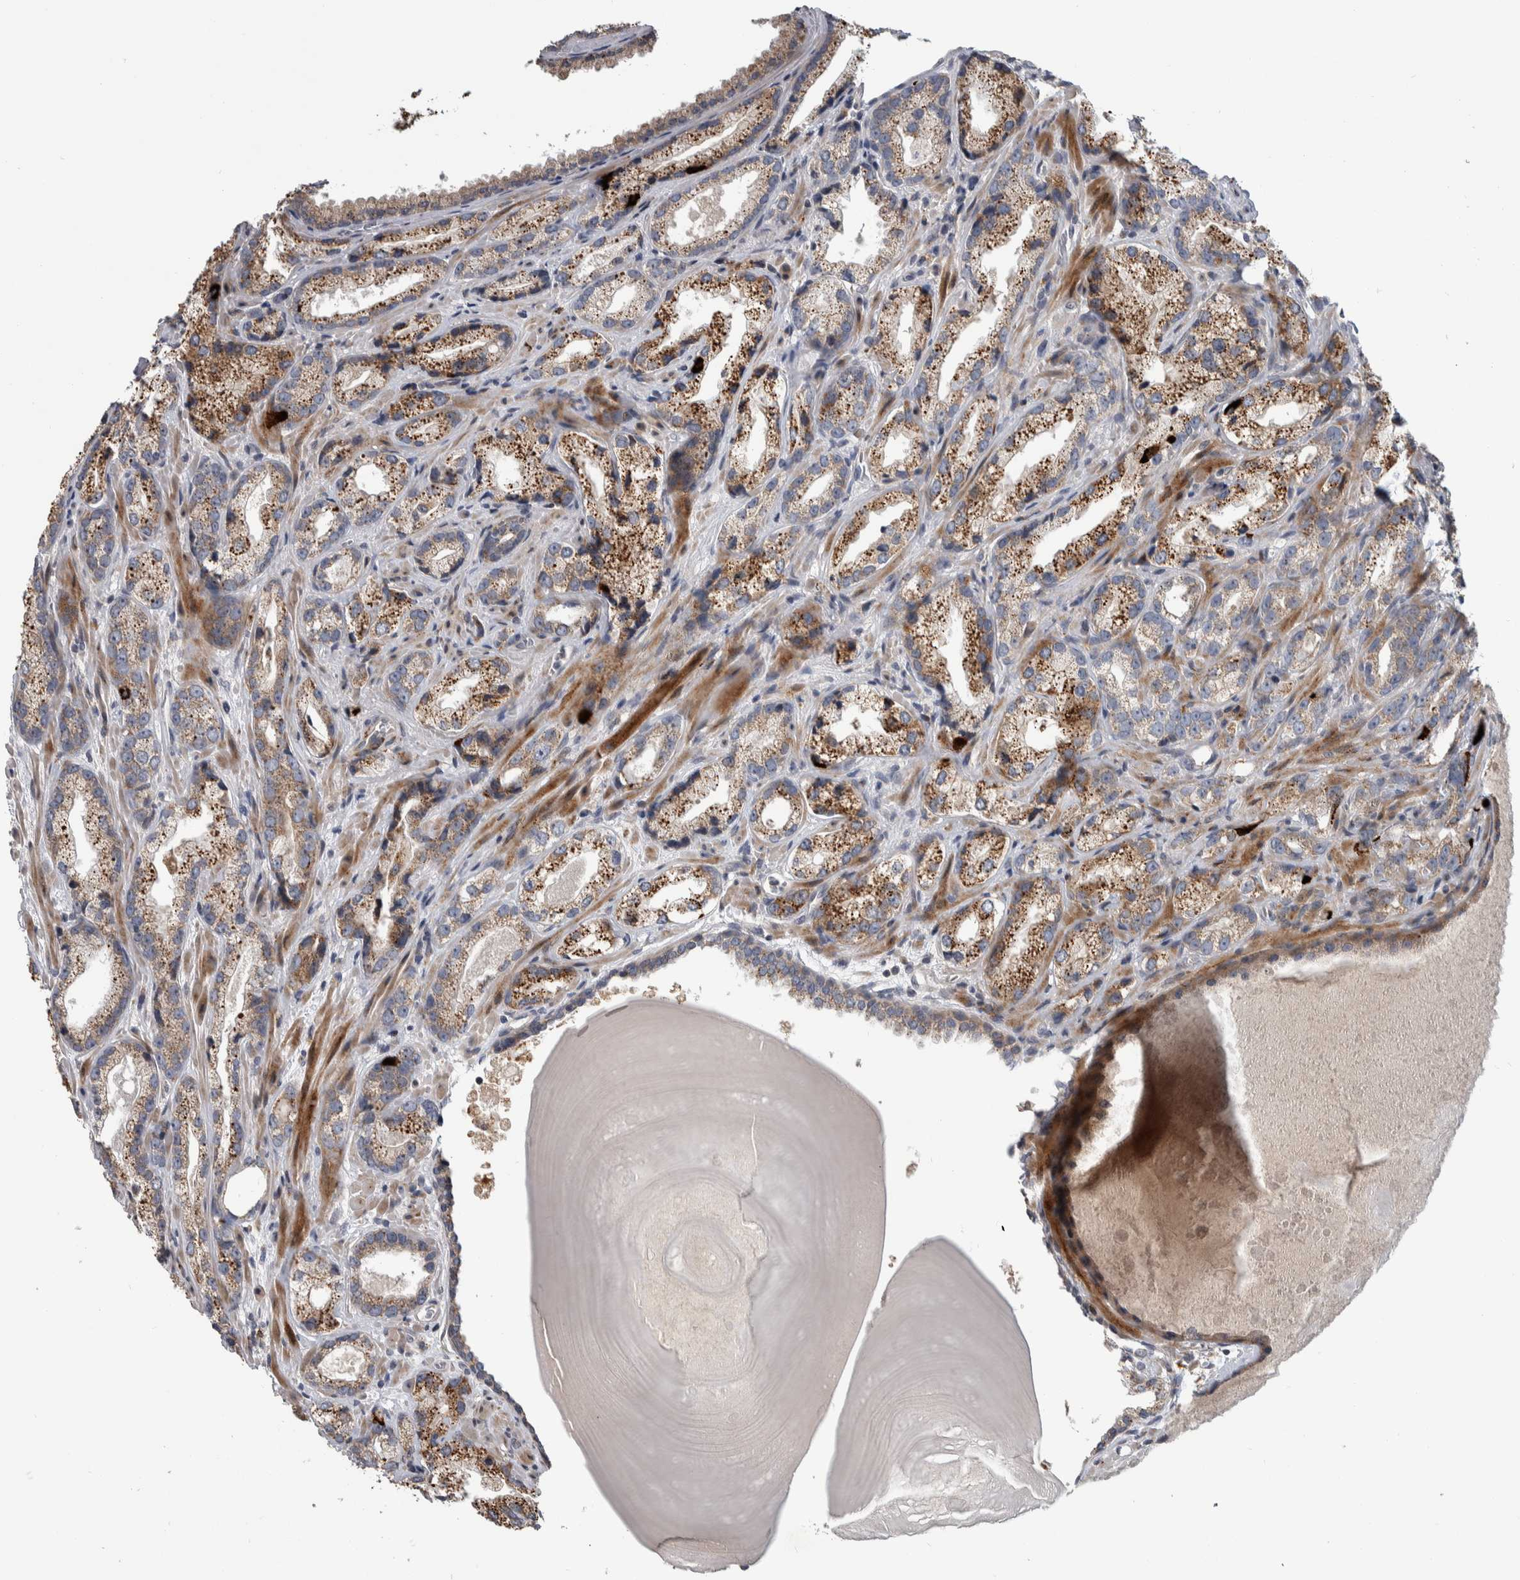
{"staining": {"intensity": "moderate", "quantity": ">75%", "location": "cytoplasmic/membranous"}, "tissue": "prostate cancer", "cell_type": "Tumor cells", "image_type": "cancer", "snomed": [{"axis": "morphology", "description": "Adenocarcinoma, High grade"}, {"axis": "topography", "description": "Prostate"}], "caption": "Tumor cells demonstrate medium levels of moderate cytoplasmic/membranous positivity in approximately >75% of cells in high-grade adenocarcinoma (prostate).", "gene": "FAM83G", "patient": {"sex": "male", "age": 63}}